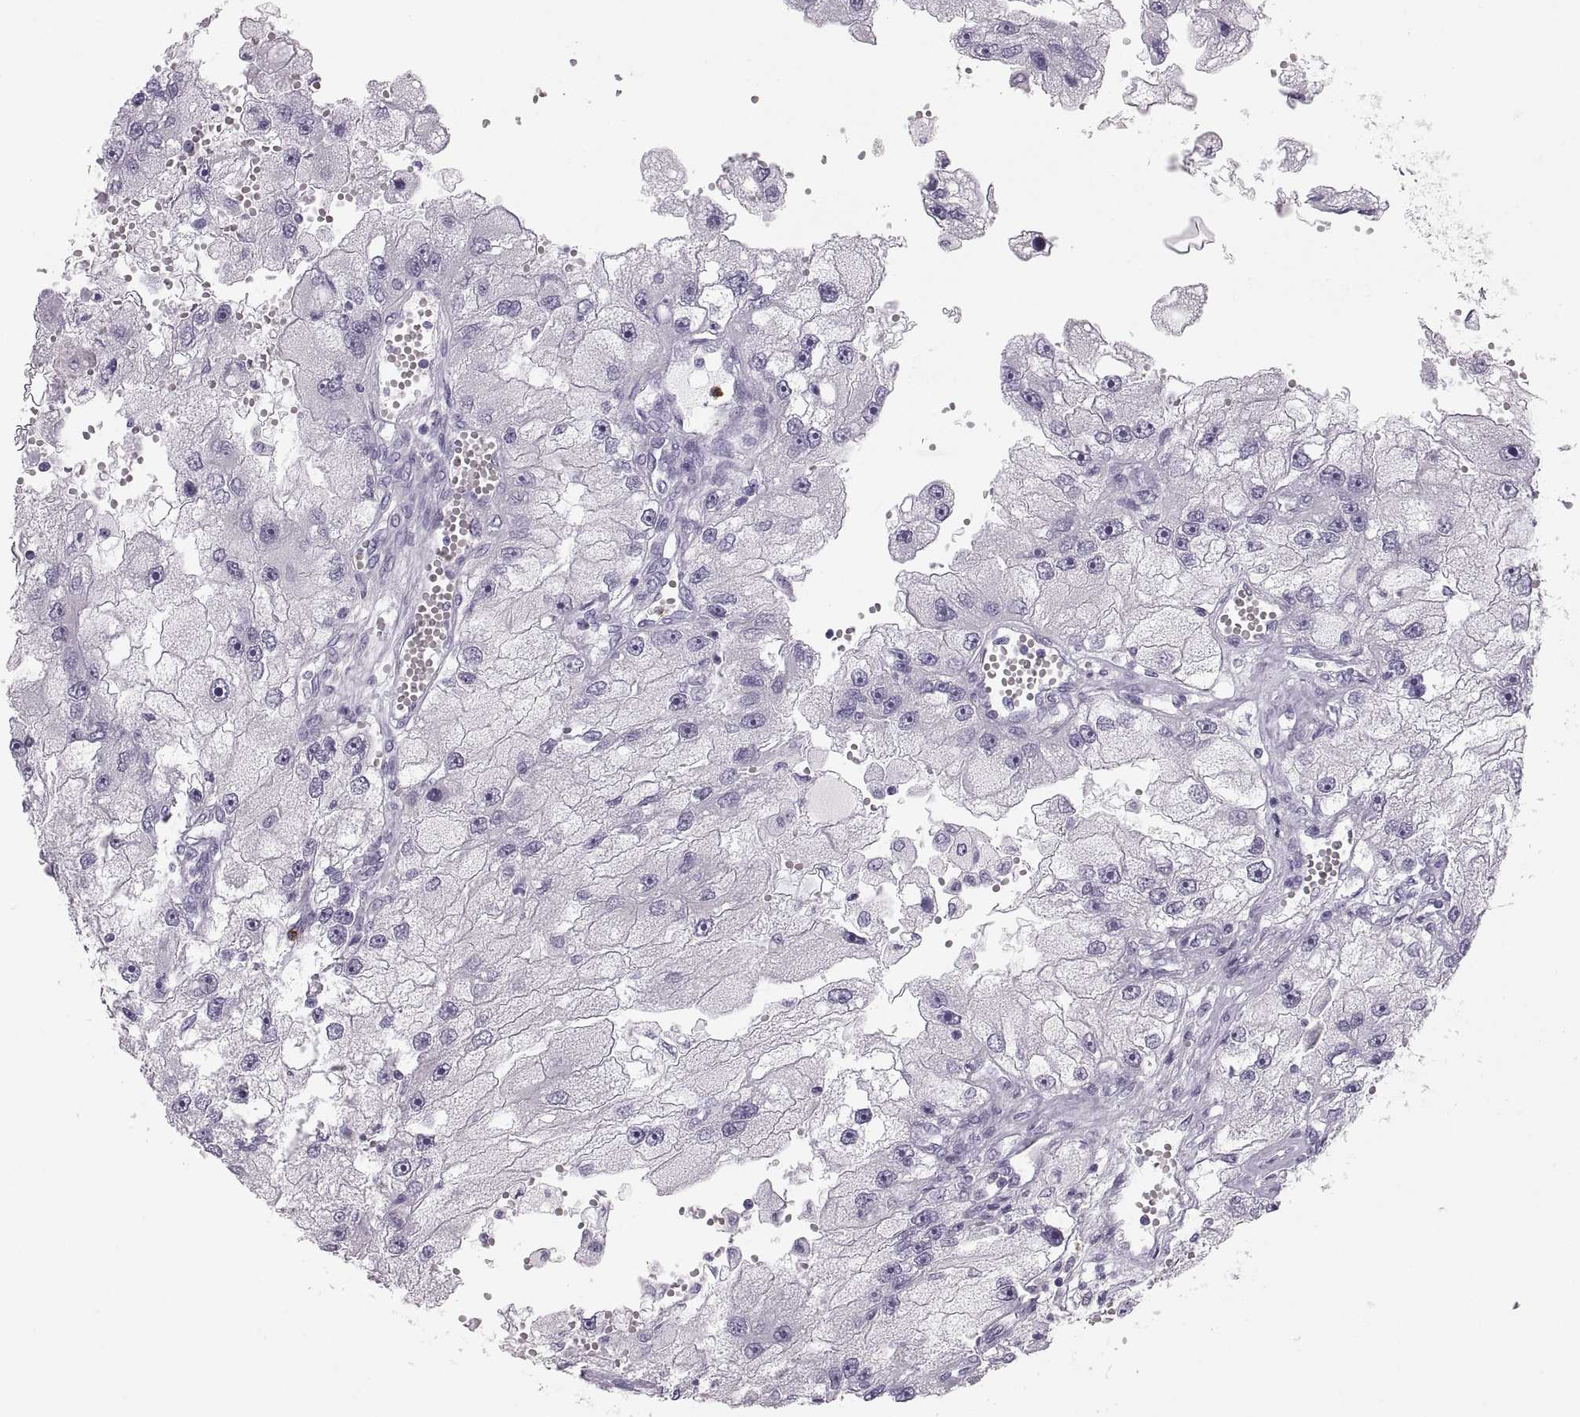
{"staining": {"intensity": "negative", "quantity": "none", "location": "none"}, "tissue": "renal cancer", "cell_type": "Tumor cells", "image_type": "cancer", "snomed": [{"axis": "morphology", "description": "Adenocarcinoma, NOS"}, {"axis": "topography", "description": "Kidney"}], "caption": "High power microscopy histopathology image of an immunohistochemistry (IHC) photomicrograph of renal cancer (adenocarcinoma), revealing no significant staining in tumor cells. The staining was performed using DAB to visualize the protein expression in brown, while the nuclei were stained in blue with hematoxylin (Magnification: 20x).", "gene": "MILR1", "patient": {"sex": "male", "age": 63}}